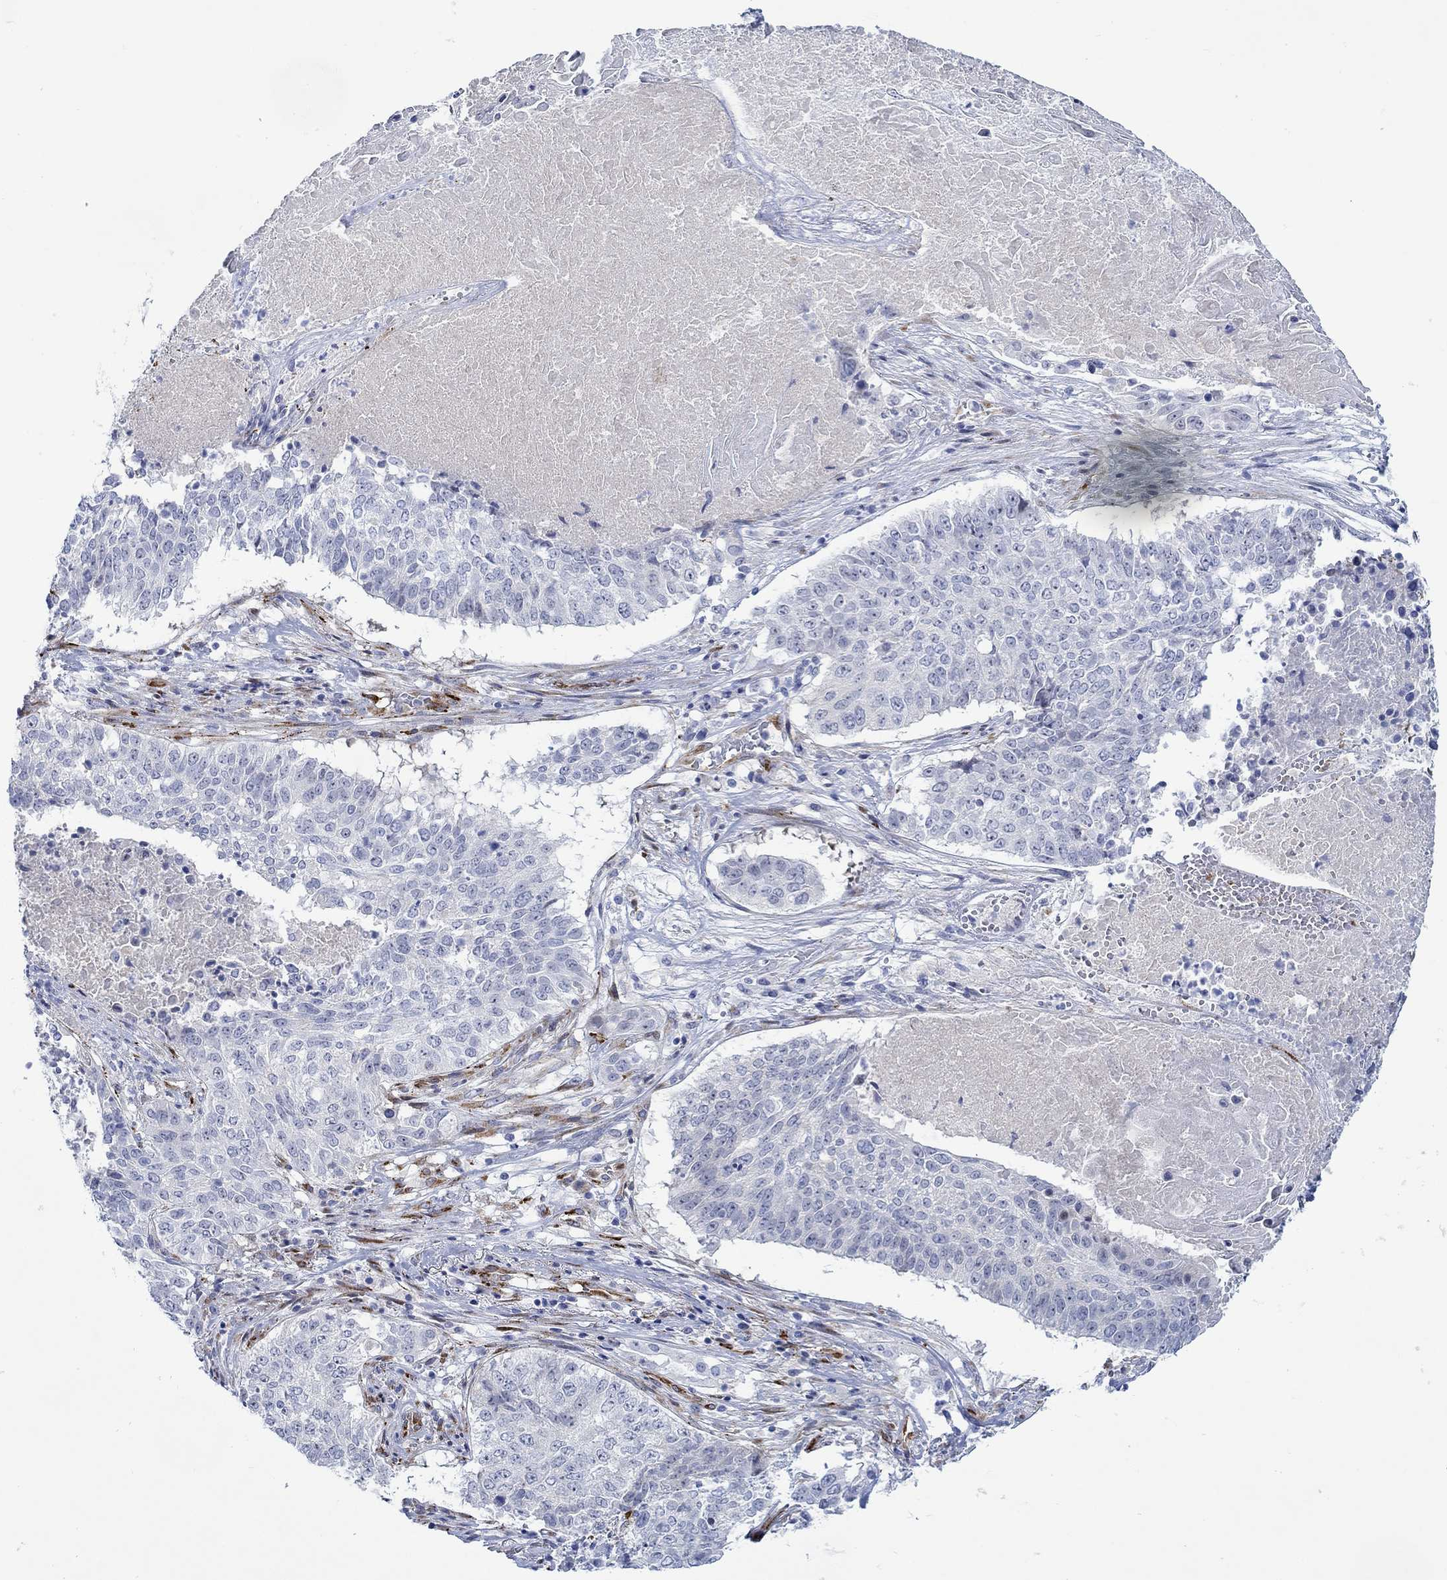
{"staining": {"intensity": "negative", "quantity": "none", "location": "none"}, "tissue": "lung cancer", "cell_type": "Tumor cells", "image_type": "cancer", "snomed": [{"axis": "morphology", "description": "Squamous cell carcinoma, NOS"}, {"axis": "topography", "description": "Lung"}], "caption": "Histopathology image shows no significant protein staining in tumor cells of lung cancer.", "gene": "KSR2", "patient": {"sex": "male", "age": 64}}